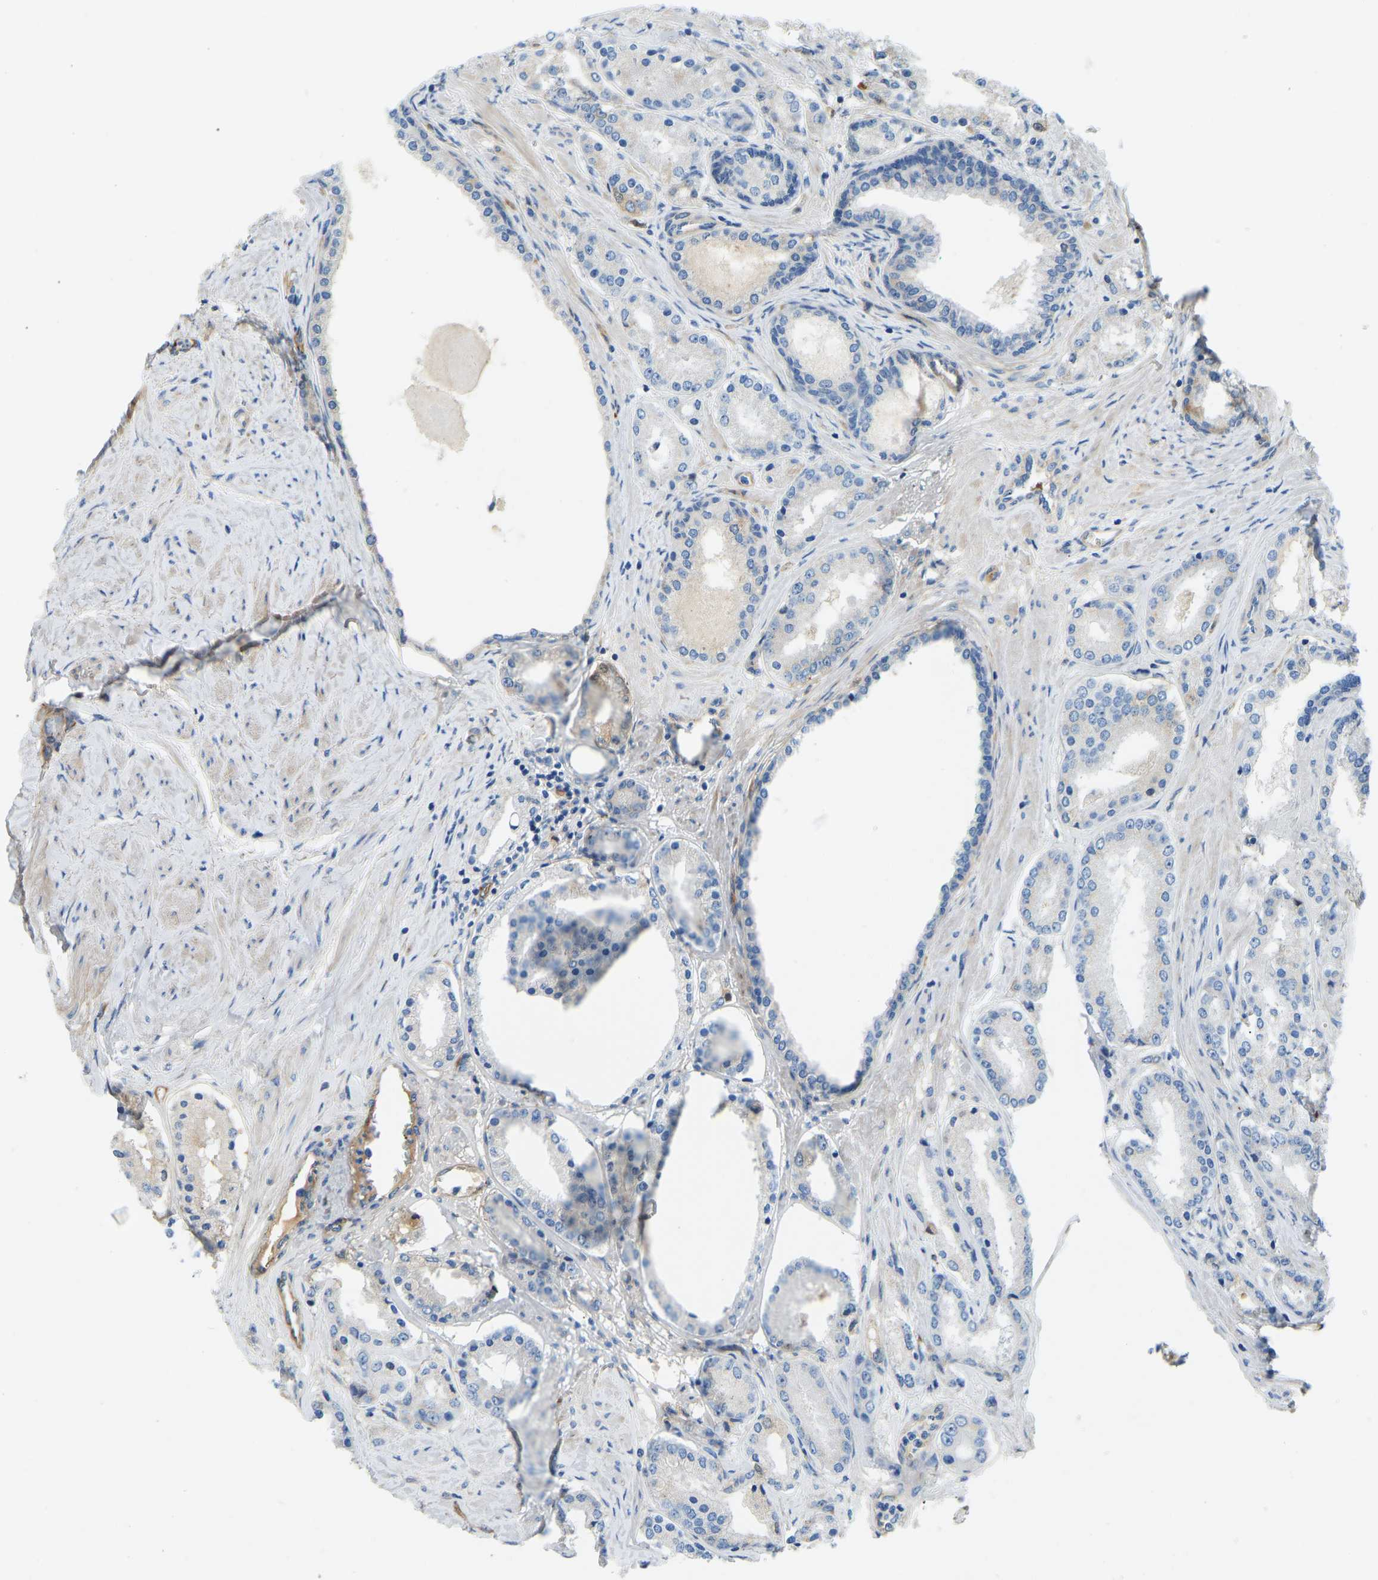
{"staining": {"intensity": "negative", "quantity": "none", "location": "none"}, "tissue": "prostate cancer", "cell_type": "Tumor cells", "image_type": "cancer", "snomed": [{"axis": "morphology", "description": "Adenocarcinoma, Low grade"}, {"axis": "topography", "description": "Prostate"}], "caption": "Tumor cells are negative for protein expression in human prostate low-grade adenocarcinoma.", "gene": "COL15A1", "patient": {"sex": "male", "age": 63}}